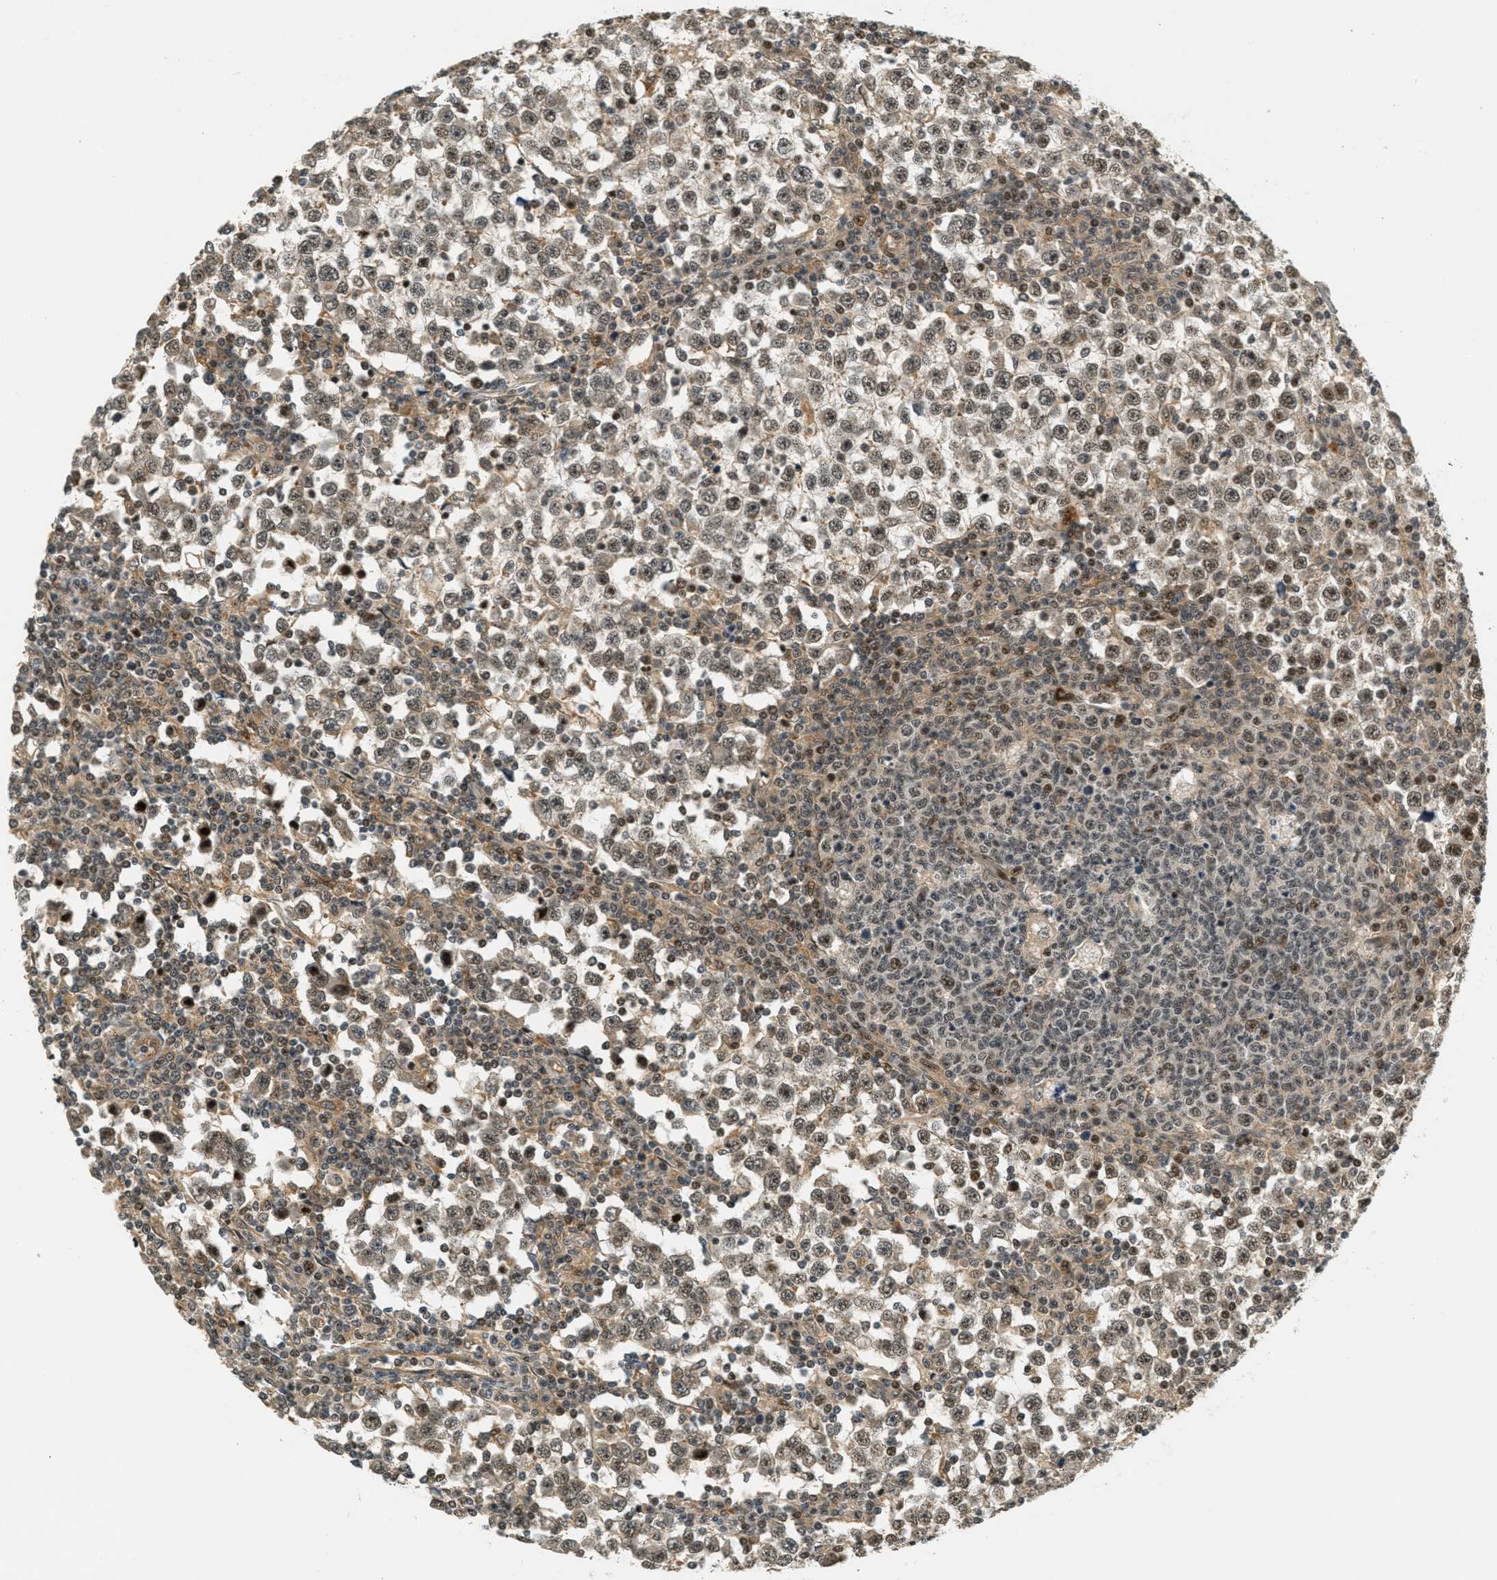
{"staining": {"intensity": "moderate", "quantity": ">75%", "location": "nuclear"}, "tissue": "testis cancer", "cell_type": "Tumor cells", "image_type": "cancer", "snomed": [{"axis": "morphology", "description": "Seminoma, NOS"}, {"axis": "topography", "description": "Testis"}], "caption": "Testis cancer (seminoma) tissue demonstrates moderate nuclear staining in about >75% of tumor cells, visualized by immunohistochemistry.", "gene": "FOXM1", "patient": {"sex": "male", "age": 65}}